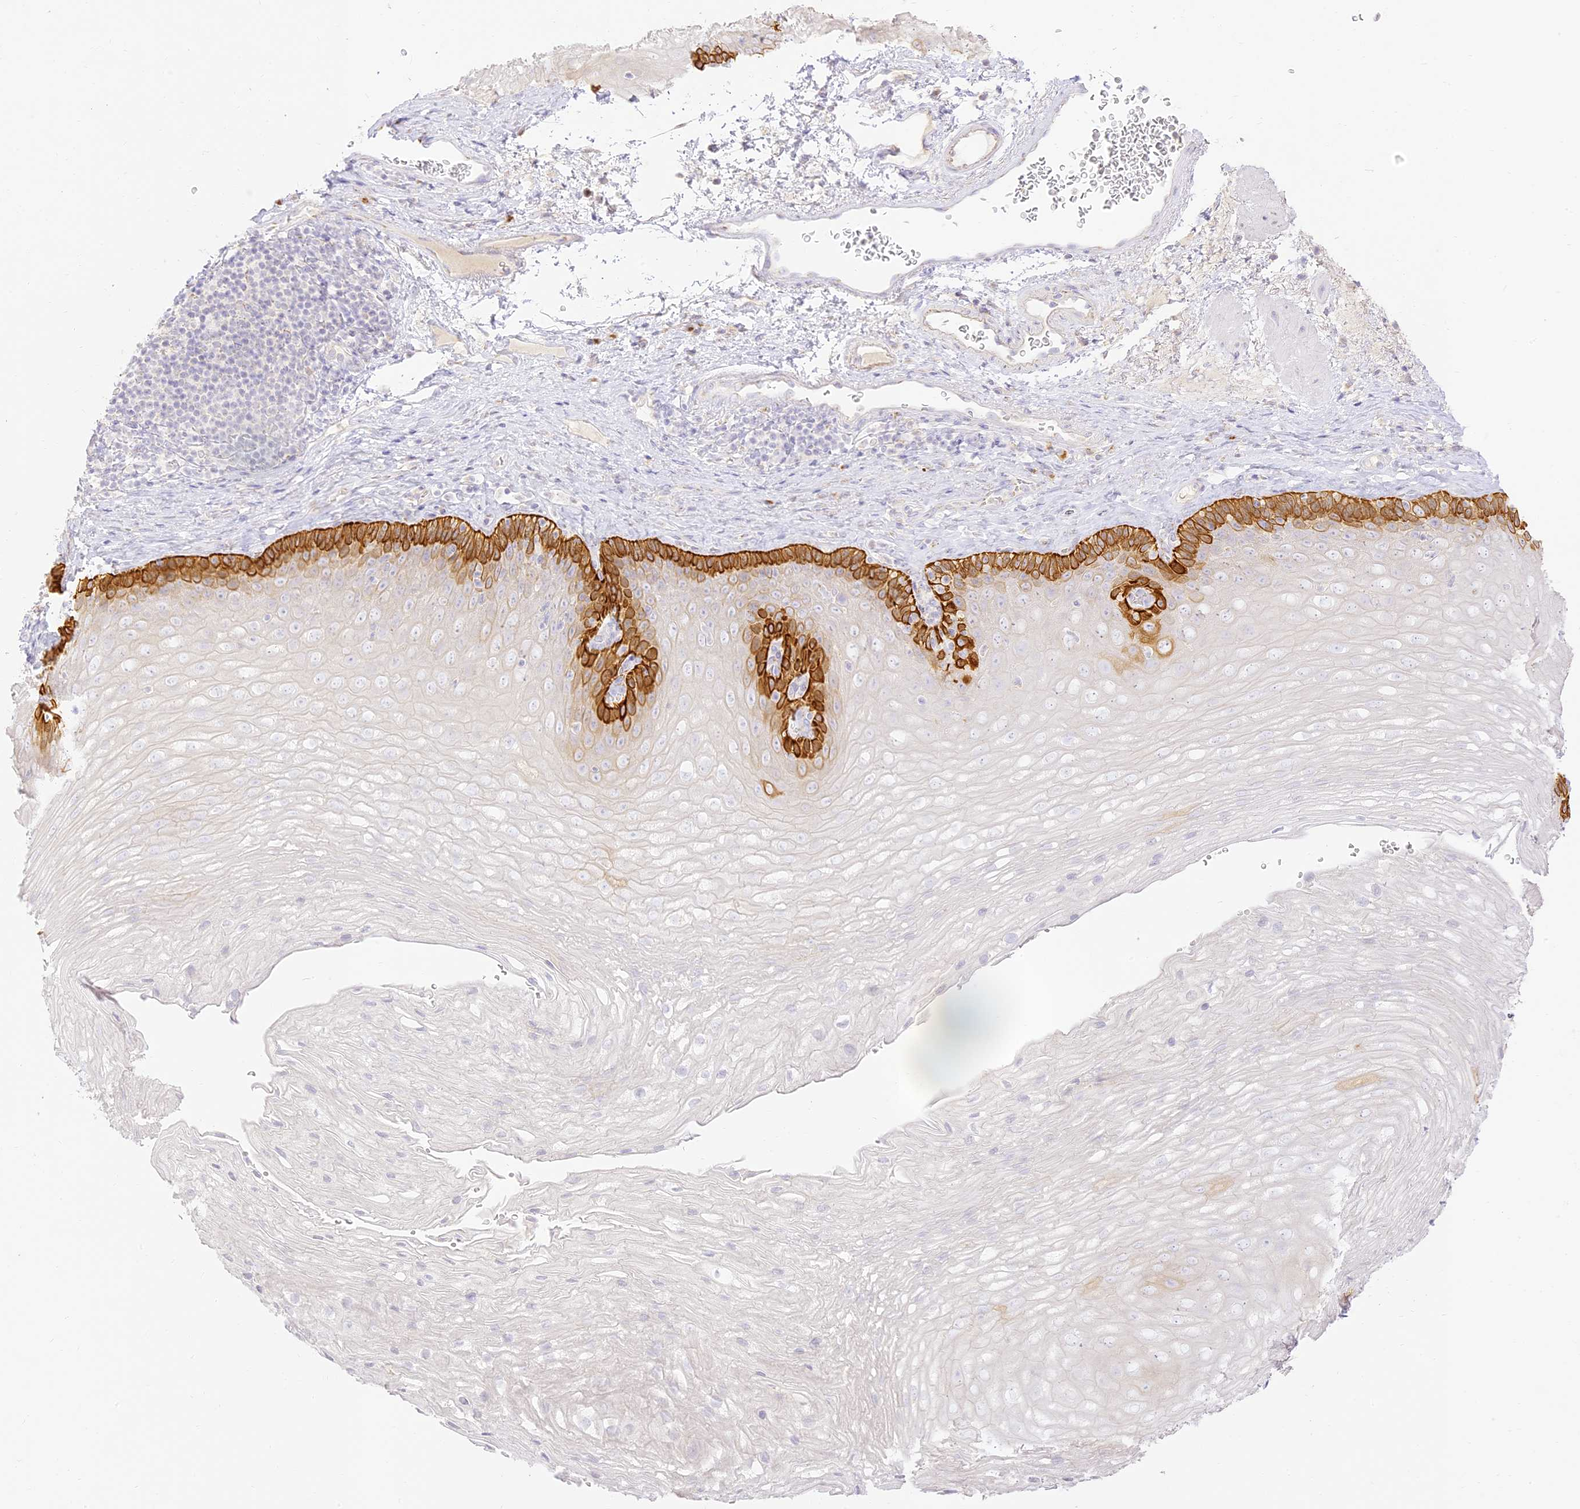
{"staining": {"intensity": "strong", "quantity": "25%-75%", "location": "cytoplasmic/membranous"}, "tissue": "esophagus", "cell_type": "Squamous epithelial cells", "image_type": "normal", "snomed": [{"axis": "morphology", "description": "Normal tissue, NOS"}, {"axis": "topography", "description": "Esophagus"}], "caption": "About 25%-75% of squamous epithelial cells in benign esophagus display strong cytoplasmic/membranous protein expression as visualized by brown immunohistochemical staining.", "gene": "SEC13", "patient": {"sex": "female", "age": 66}}